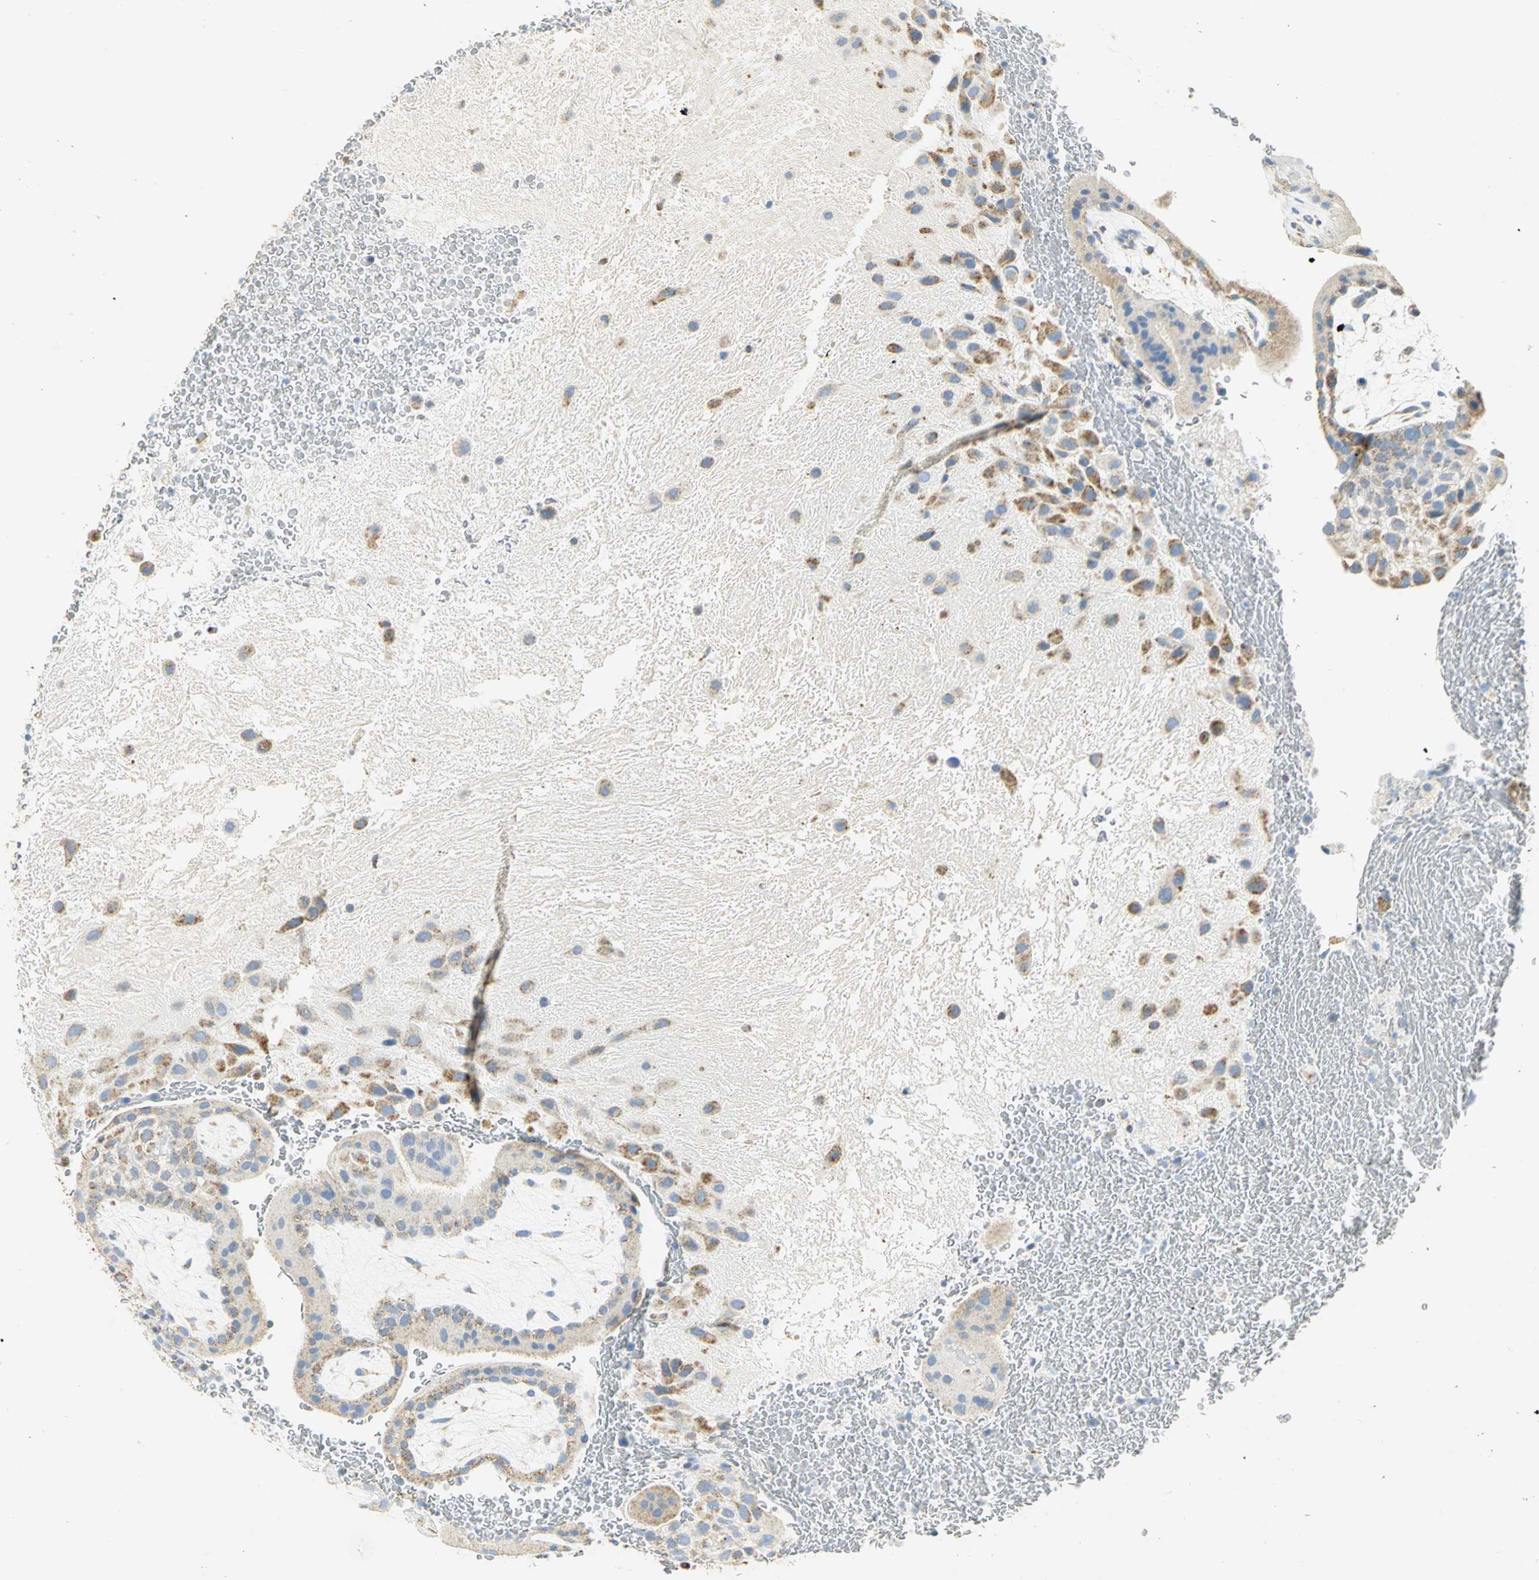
{"staining": {"intensity": "moderate", "quantity": ">75%", "location": "cytoplasmic/membranous"}, "tissue": "placenta", "cell_type": "Decidual cells", "image_type": "normal", "snomed": [{"axis": "morphology", "description": "Normal tissue, NOS"}, {"axis": "topography", "description": "Placenta"}], "caption": "Benign placenta was stained to show a protein in brown. There is medium levels of moderate cytoplasmic/membranous positivity in approximately >75% of decidual cells. The staining was performed using DAB (3,3'-diaminobenzidine), with brown indicating positive protein expression. Nuclei are stained blue with hematoxylin.", "gene": "NTRK1", "patient": {"sex": "female", "age": 19}}